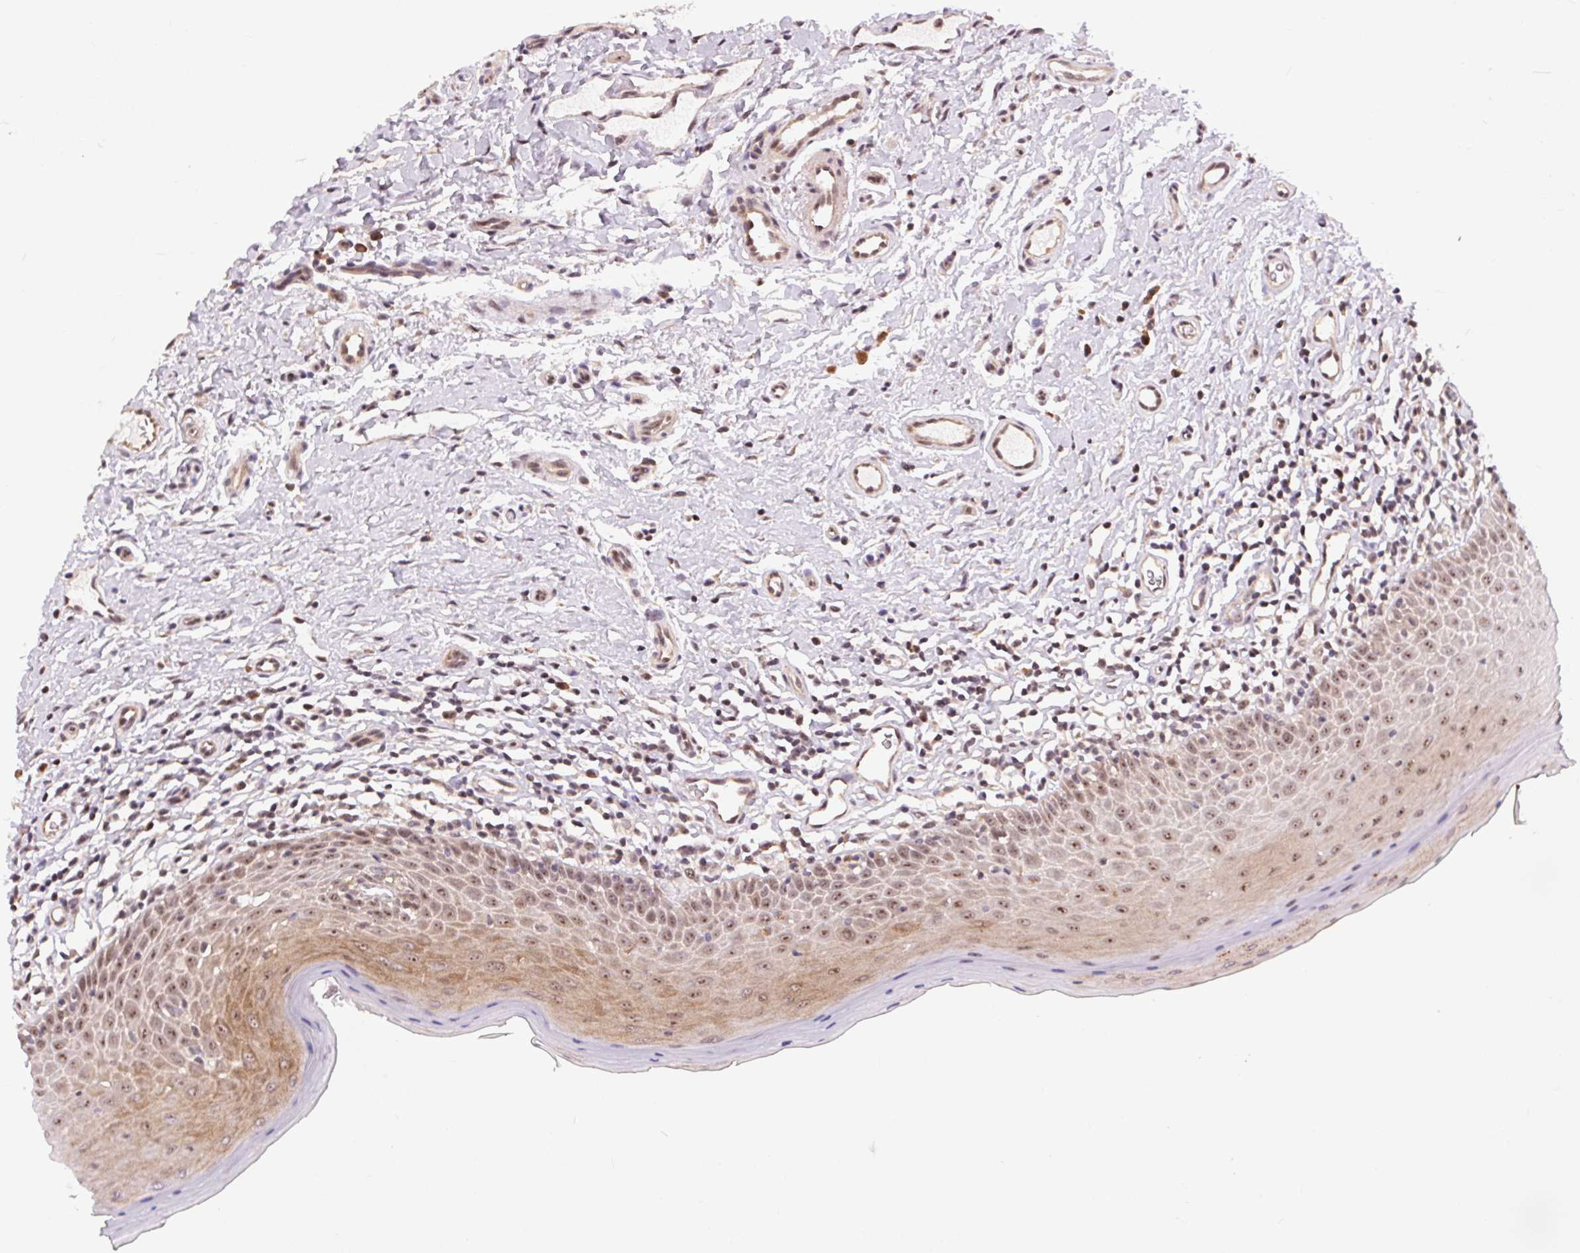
{"staining": {"intensity": "moderate", "quantity": ">75%", "location": "cytoplasmic/membranous,nuclear"}, "tissue": "oral mucosa", "cell_type": "Squamous epithelial cells", "image_type": "normal", "snomed": [{"axis": "morphology", "description": "Normal tissue, NOS"}, {"axis": "topography", "description": "Oral tissue"}, {"axis": "topography", "description": "Tounge, NOS"}], "caption": "Oral mucosa stained for a protein (brown) displays moderate cytoplasmic/membranous,nuclear positive positivity in about >75% of squamous epithelial cells.", "gene": "CHMP4B", "patient": {"sex": "female", "age": 58}}